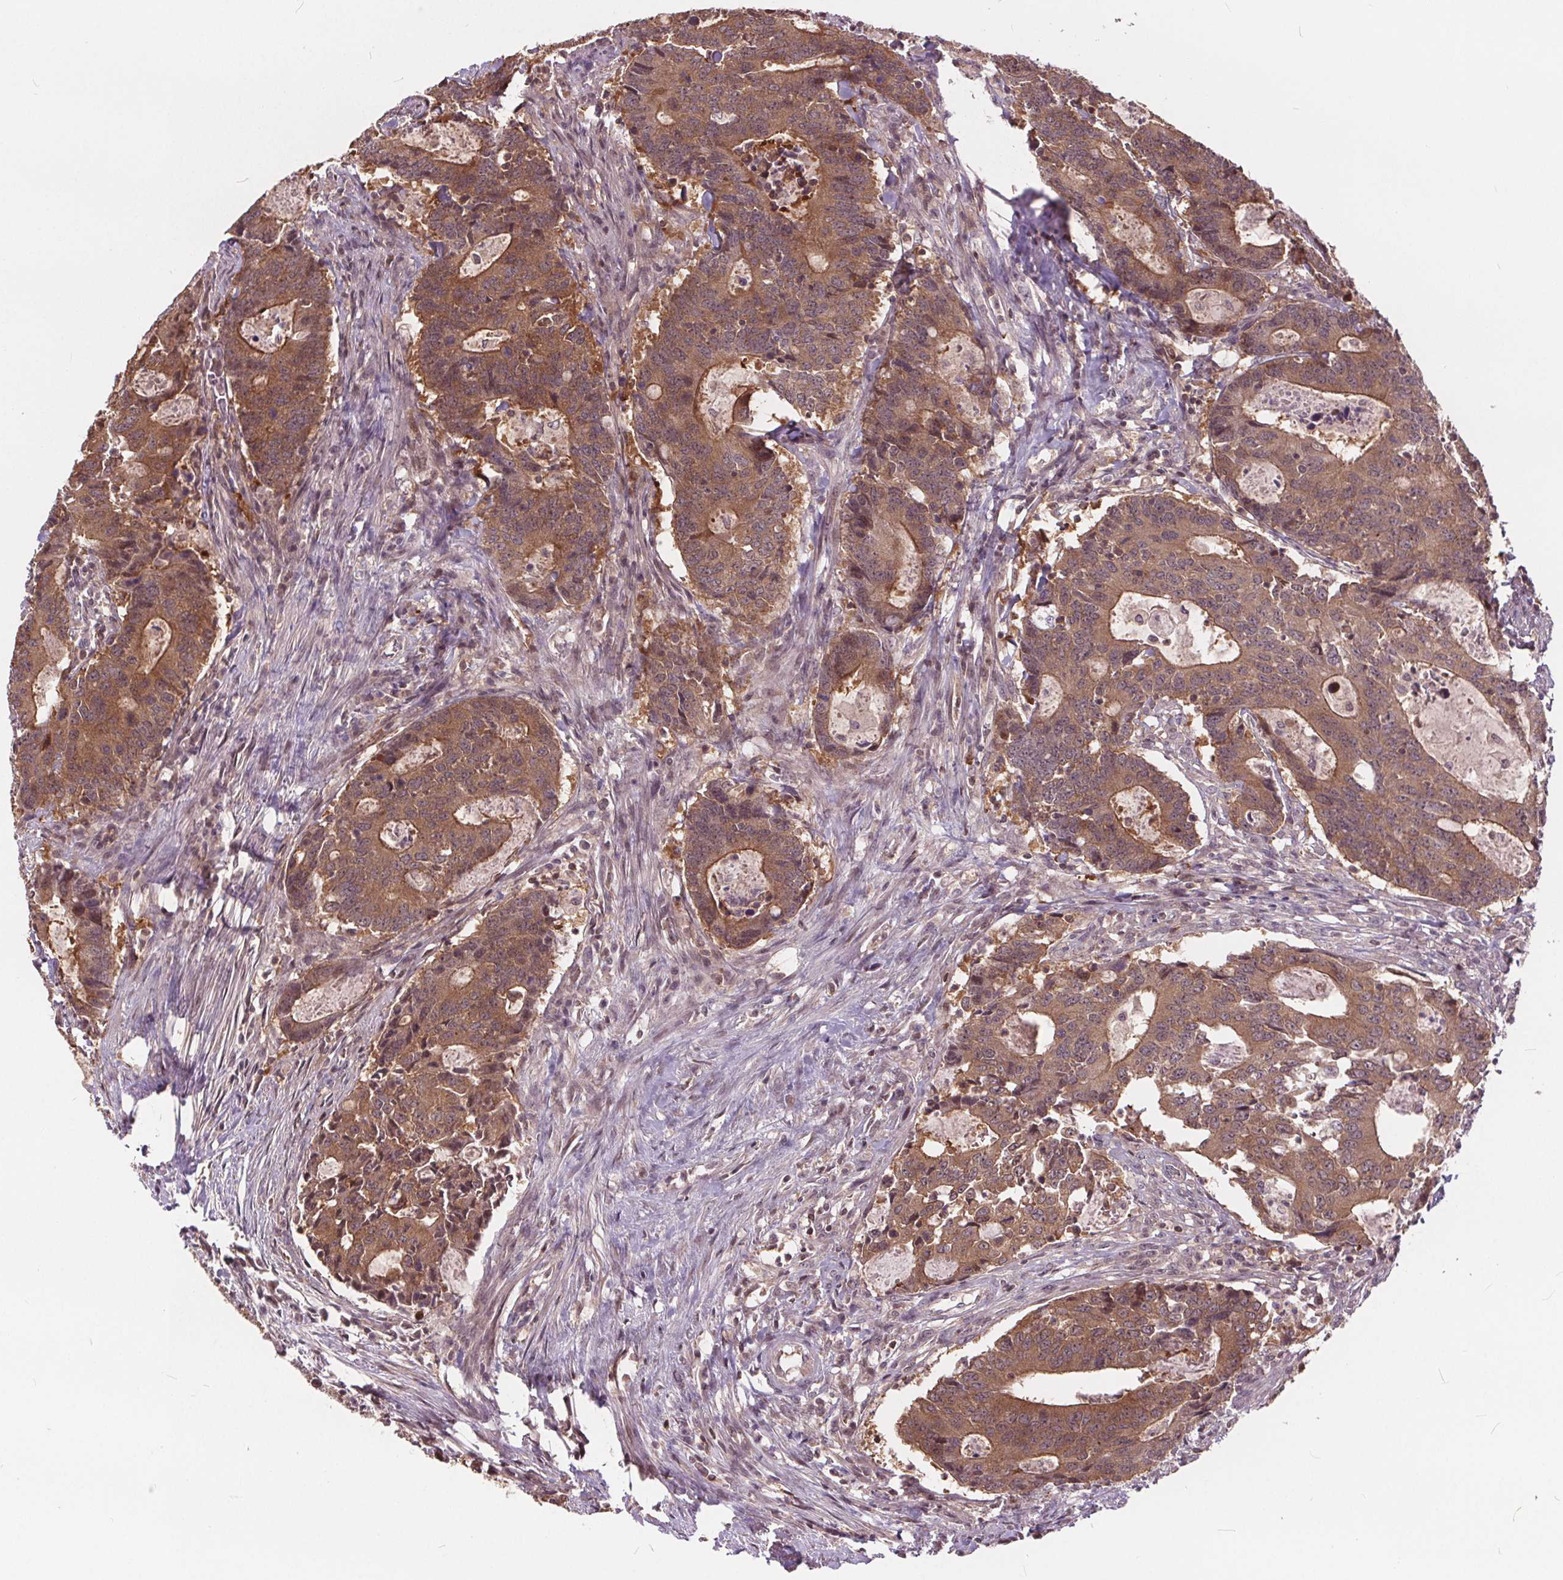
{"staining": {"intensity": "moderate", "quantity": ">75%", "location": "cytoplasmic/membranous,nuclear"}, "tissue": "colorectal cancer", "cell_type": "Tumor cells", "image_type": "cancer", "snomed": [{"axis": "morphology", "description": "Adenocarcinoma, NOS"}, {"axis": "topography", "description": "Colon"}], "caption": "Adenocarcinoma (colorectal) stained with a brown dye displays moderate cytoplasmic/membranous and nuclear positive expression in about >75% of tumor cells.", "gene": "HIF1AN", "patient": {"sex": "male", "age": 67}}